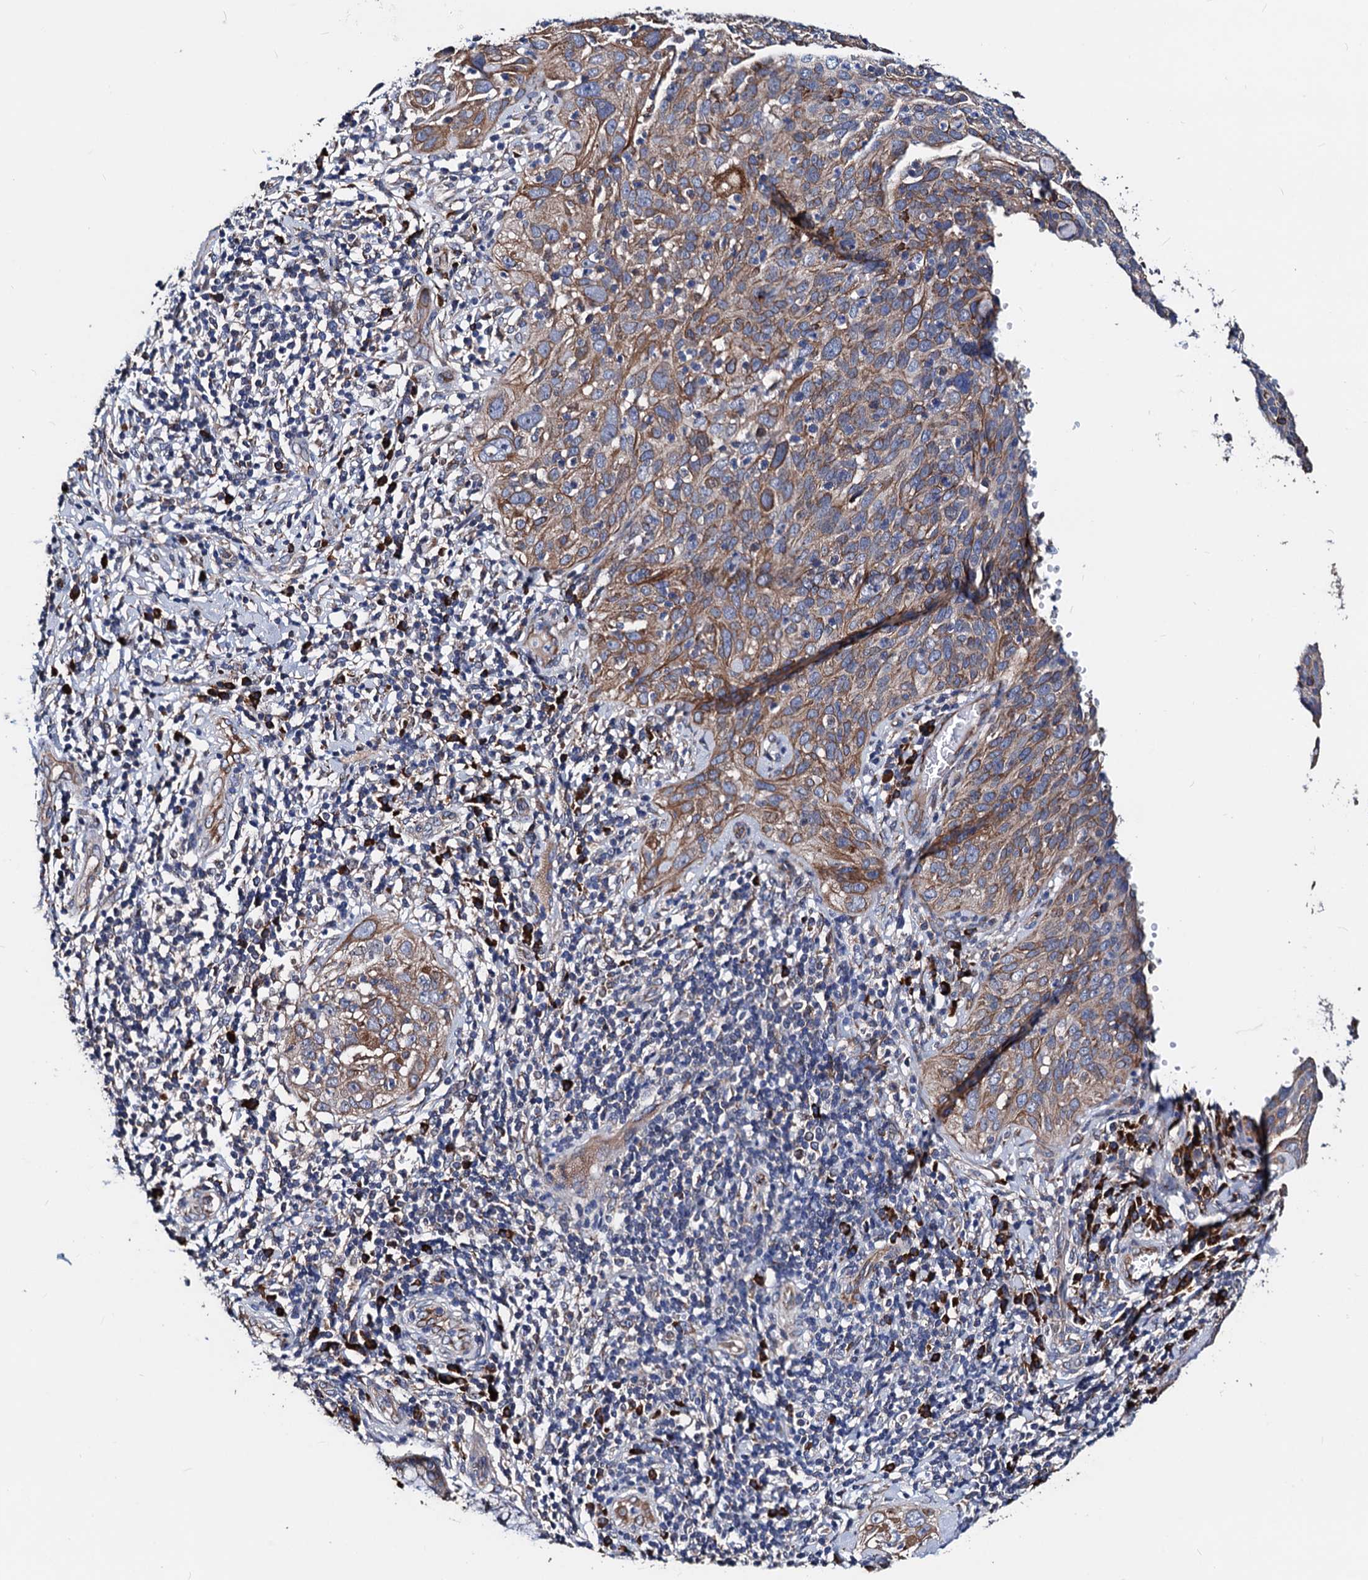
{"staining": {"intensity": "moderate", "quantity": "25%-75%", "location": "cytoplasmic/membranous"}, "tissue": "cervical cancer", "cell_type": "Tumor cells", "image_type": "cancer", "snomed": [{"axis": "morphology", "description": "Squamous cell carcinoma, NOS"}, {"axis": "topography", "description": "Cervix"}], "caption": "Immunohistochemistry (DAB) staining of squamous cell carcinoma (cervical) displays moderate cytoplasmic/membranous protein staining in approximately 25%-75% of tumor cells. (IHC, brightfield microscopy, high magnification).", "gene": "AKAP11", "patient": {"sex": "female", "age": 31}}